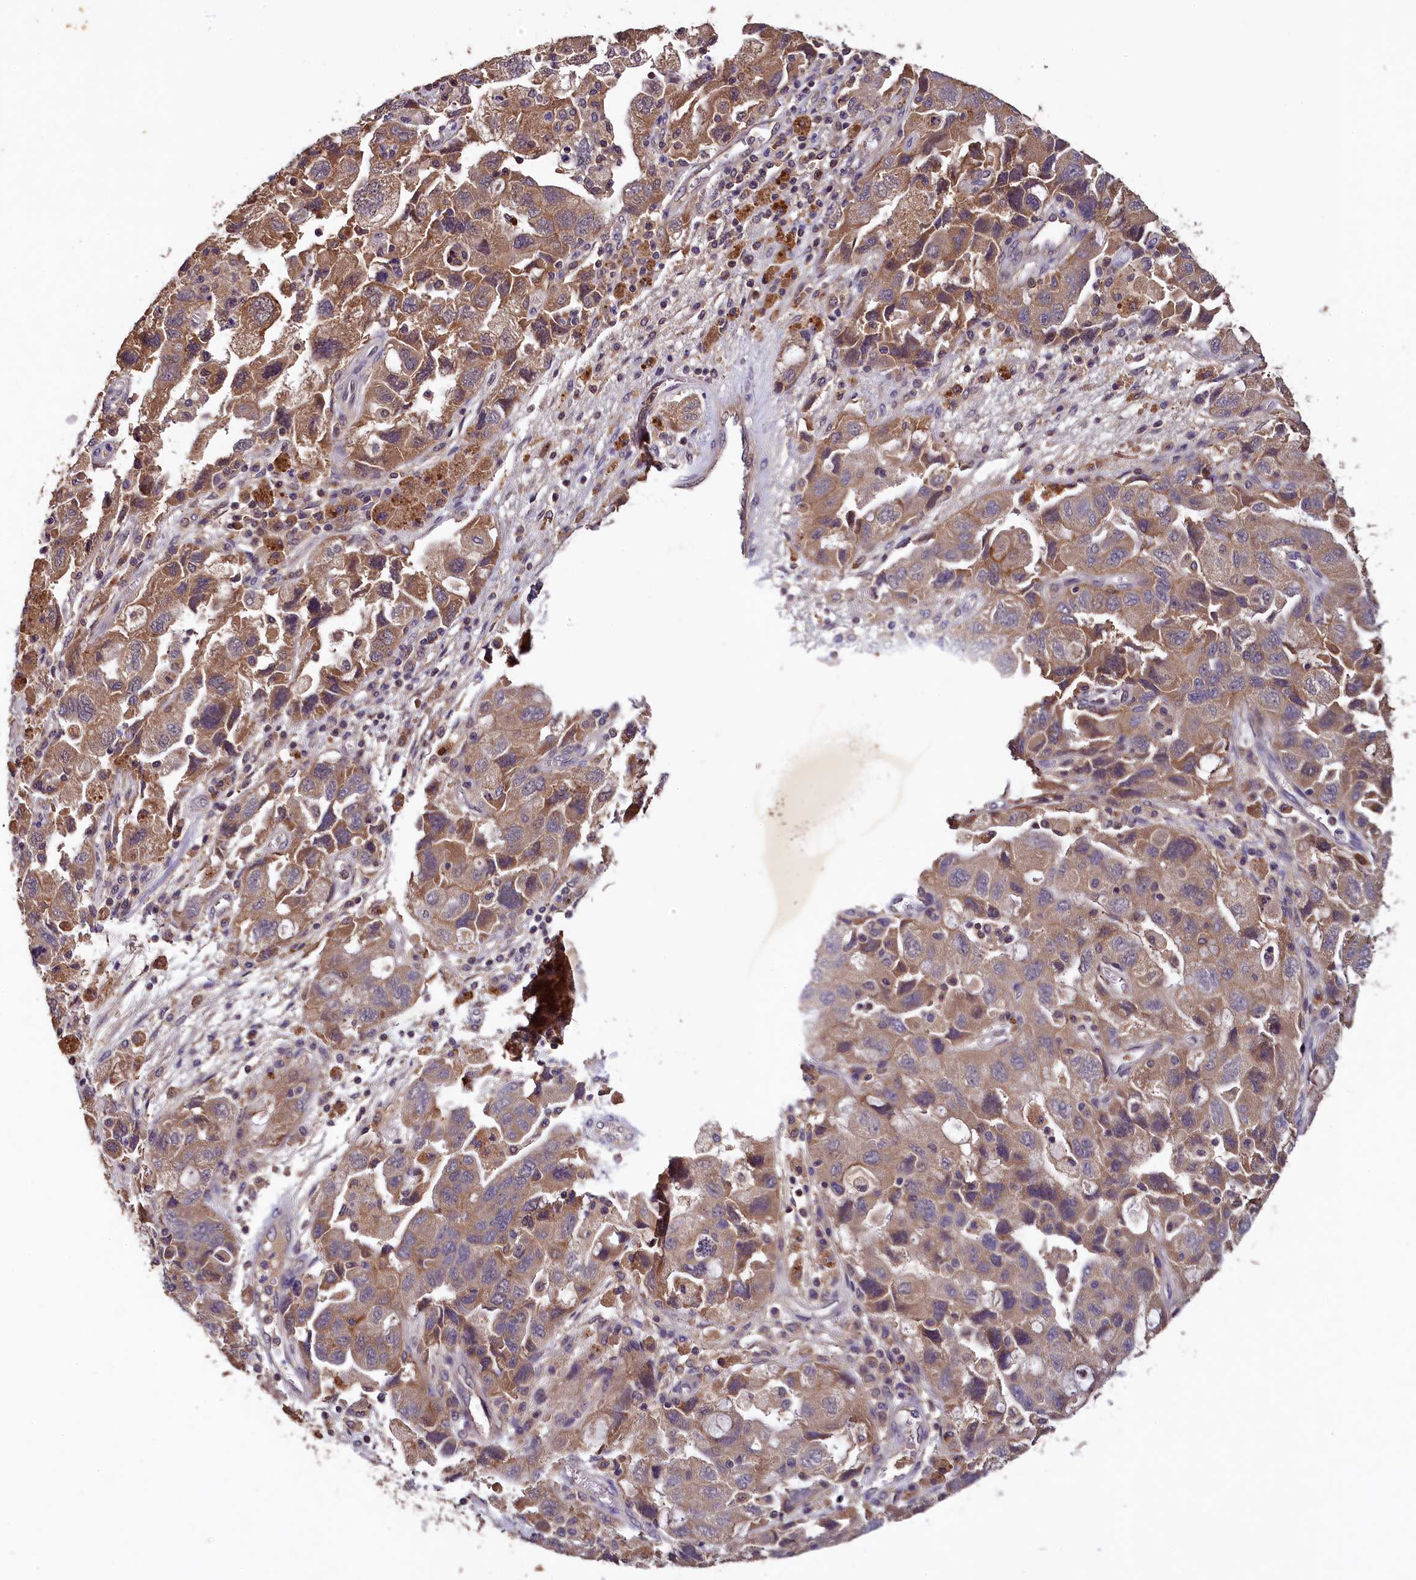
{"staining": {"intensity": "moderate", "quantity": ">75%", "location": "cytoplasmic/membranous"}, "tissue": "ovarian cancer", "cell_type": "Tumor cells", "image_type": "cancer", "snomed": [{"axis": "morphology", "description": "Carcinoma, NOS"}, {"axis": "morphology", "description": "Cystadenocarcinoma, serous, NOS"}, {"axis": "topography", "description": "Ovary"}], "caption": "An image of human serous cystadenocarcinoma (ovarian) stained for a protein shows moderate cytoplasmic/membranous brown staining in tumor cells.", "gene": "PLXNB1", "patient": {"sex": "female", "age": 69}}